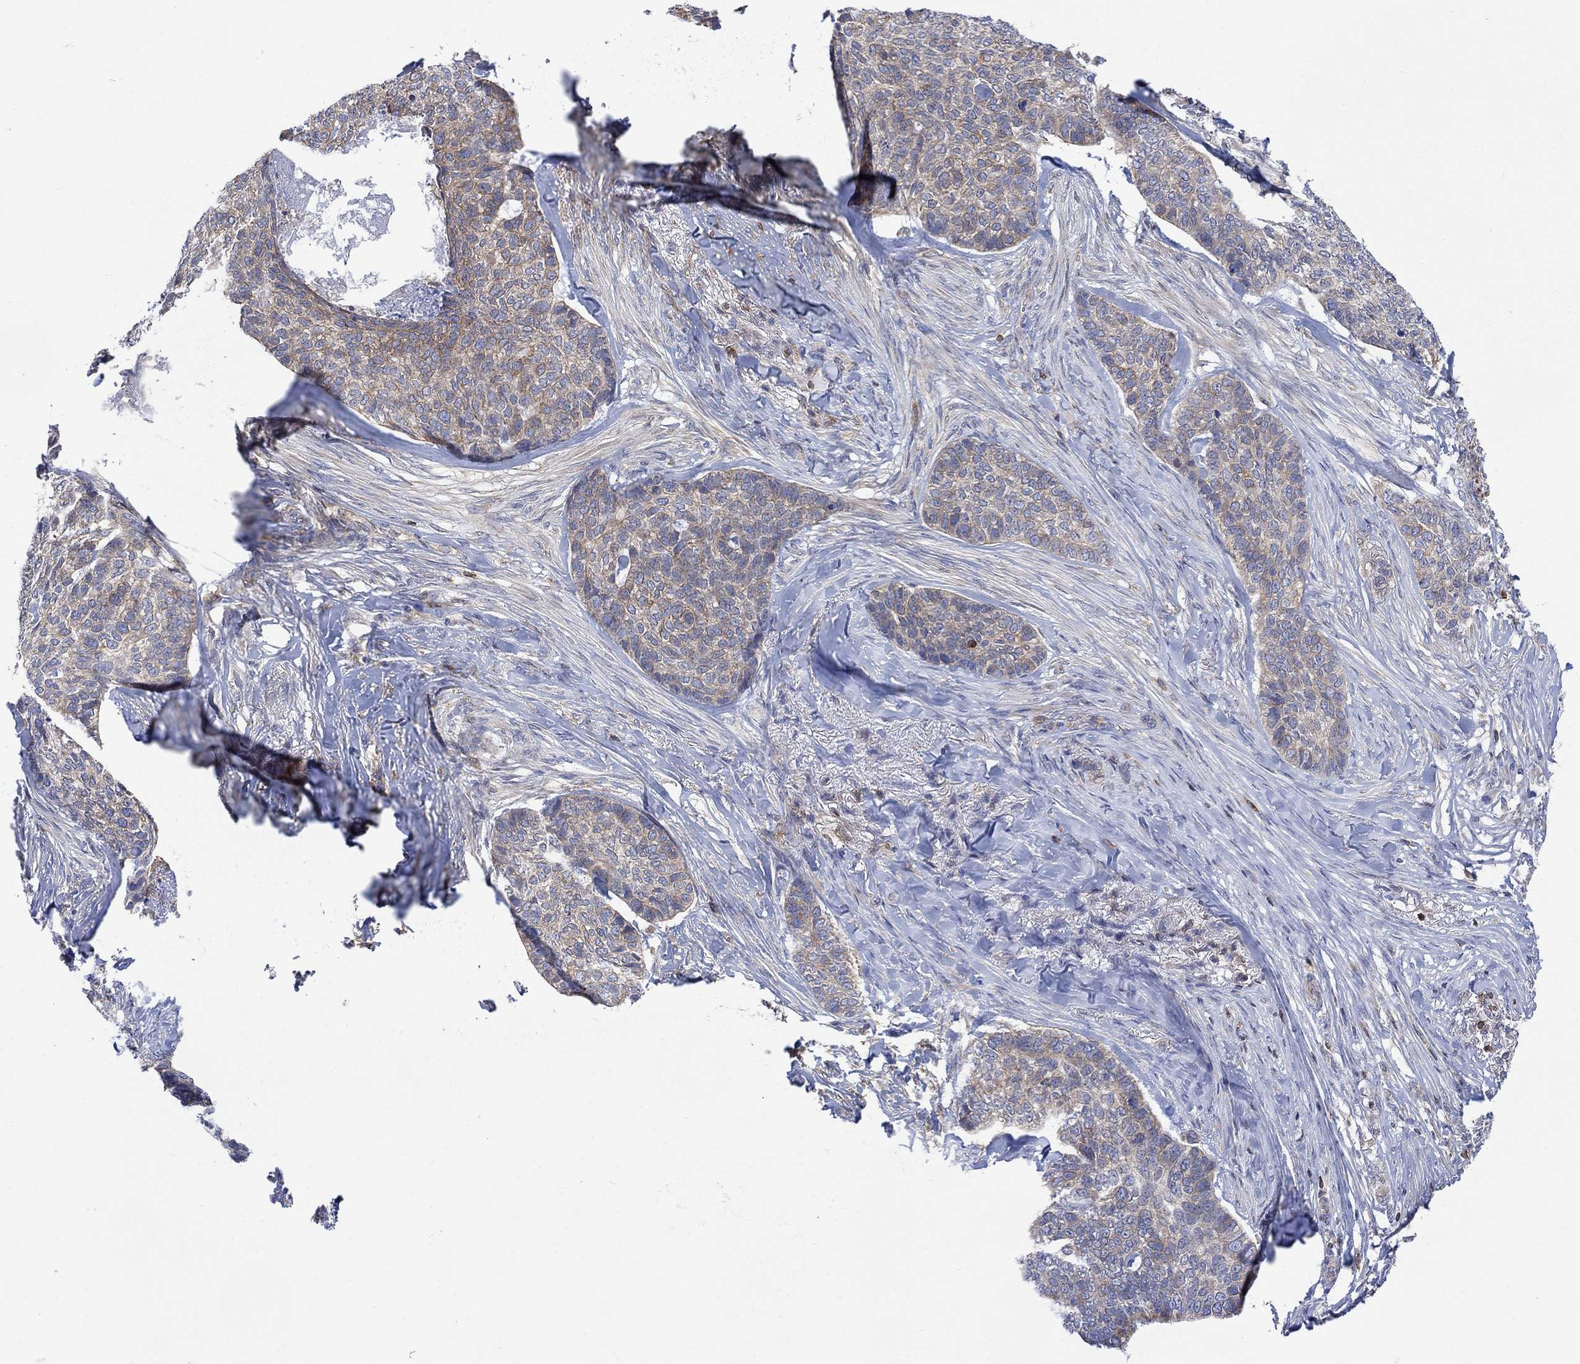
{"staining": {"intensity": "weak", "quantity": "25%-75%", "location": "cytoplasmic/membranous"}, "tissue": "skin cancer", "cell_type": "Tumor cells", "image_type": "cancer", "snomed": [{"axis": "morphology", "description": "Basal cell carcinoma"}, {"axis": "topography", "description": "Skin"}], "caption": "Skin cancer (basal cell carcinoma) stained with DAB IHC displays low levels of weak cytoplasmic/membranous staining in approximately 25%-75% of tumor cells.", "gene": "GBP5", "patient": {"sex": "female", "age": 69}}